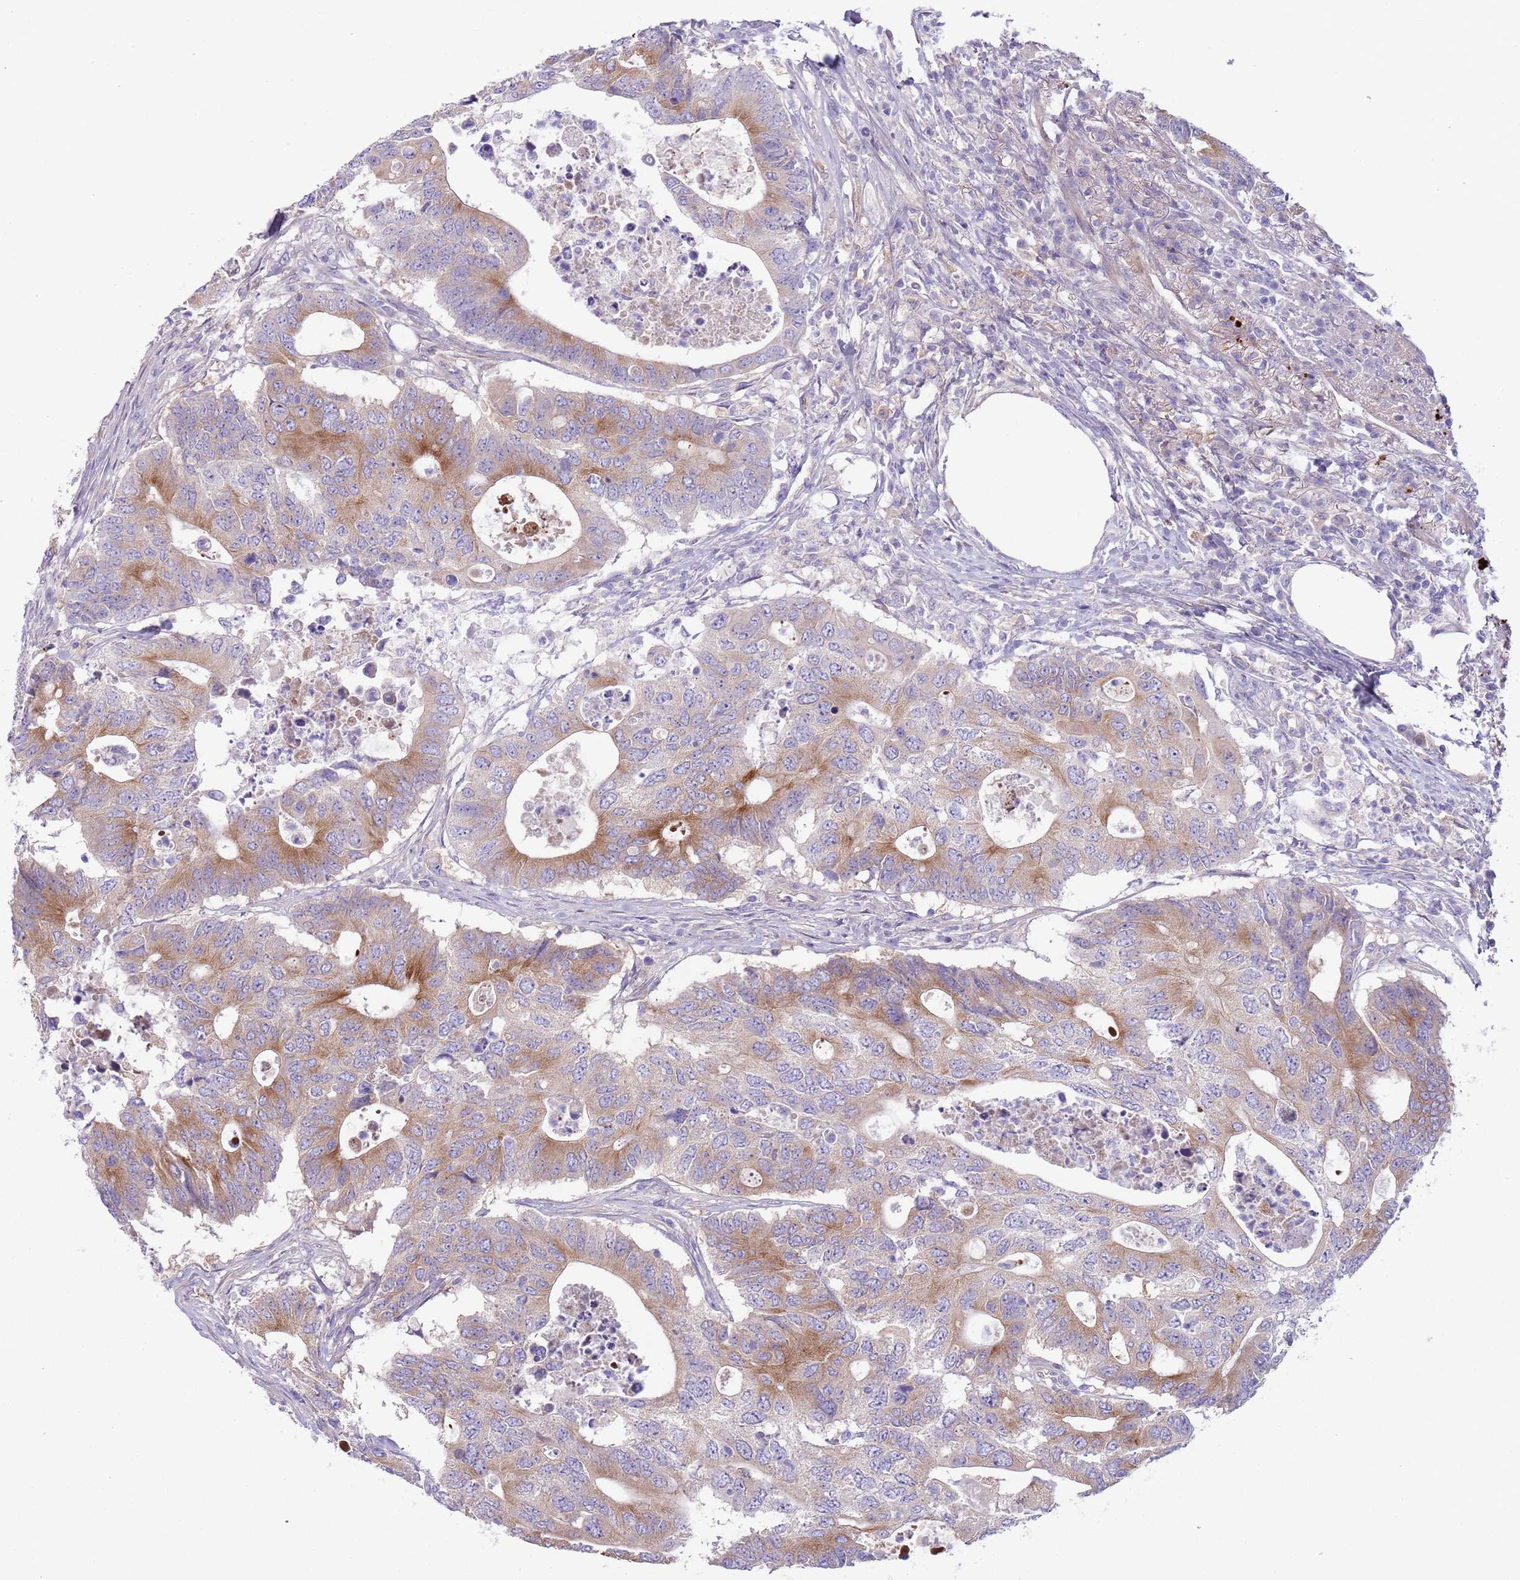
{"staining": {"intensity": "moderate", "quantity": "25%-75%", "location": "cytoplasmic/membranous"}, "tissue": "colorectal cancer", "cell_type": "Tumor cells", "image_type": "cancer", "snomed": [{"axis": "morphology", "description": "Adenocarcinoma, NOS"}, {"axis": "topography", "description": "Colon"}], "caption": "Adenocarcinoma (colorectal) tissue exhibits moderate cytoplasmic/membranous staining in approximately 25%-75% of tumor cells Immunohistochemistry stains the protein of interest in brown and the nuclei are stained blue.", "gene": "CFH", "patient": {"sex": "male", "age": 71}}